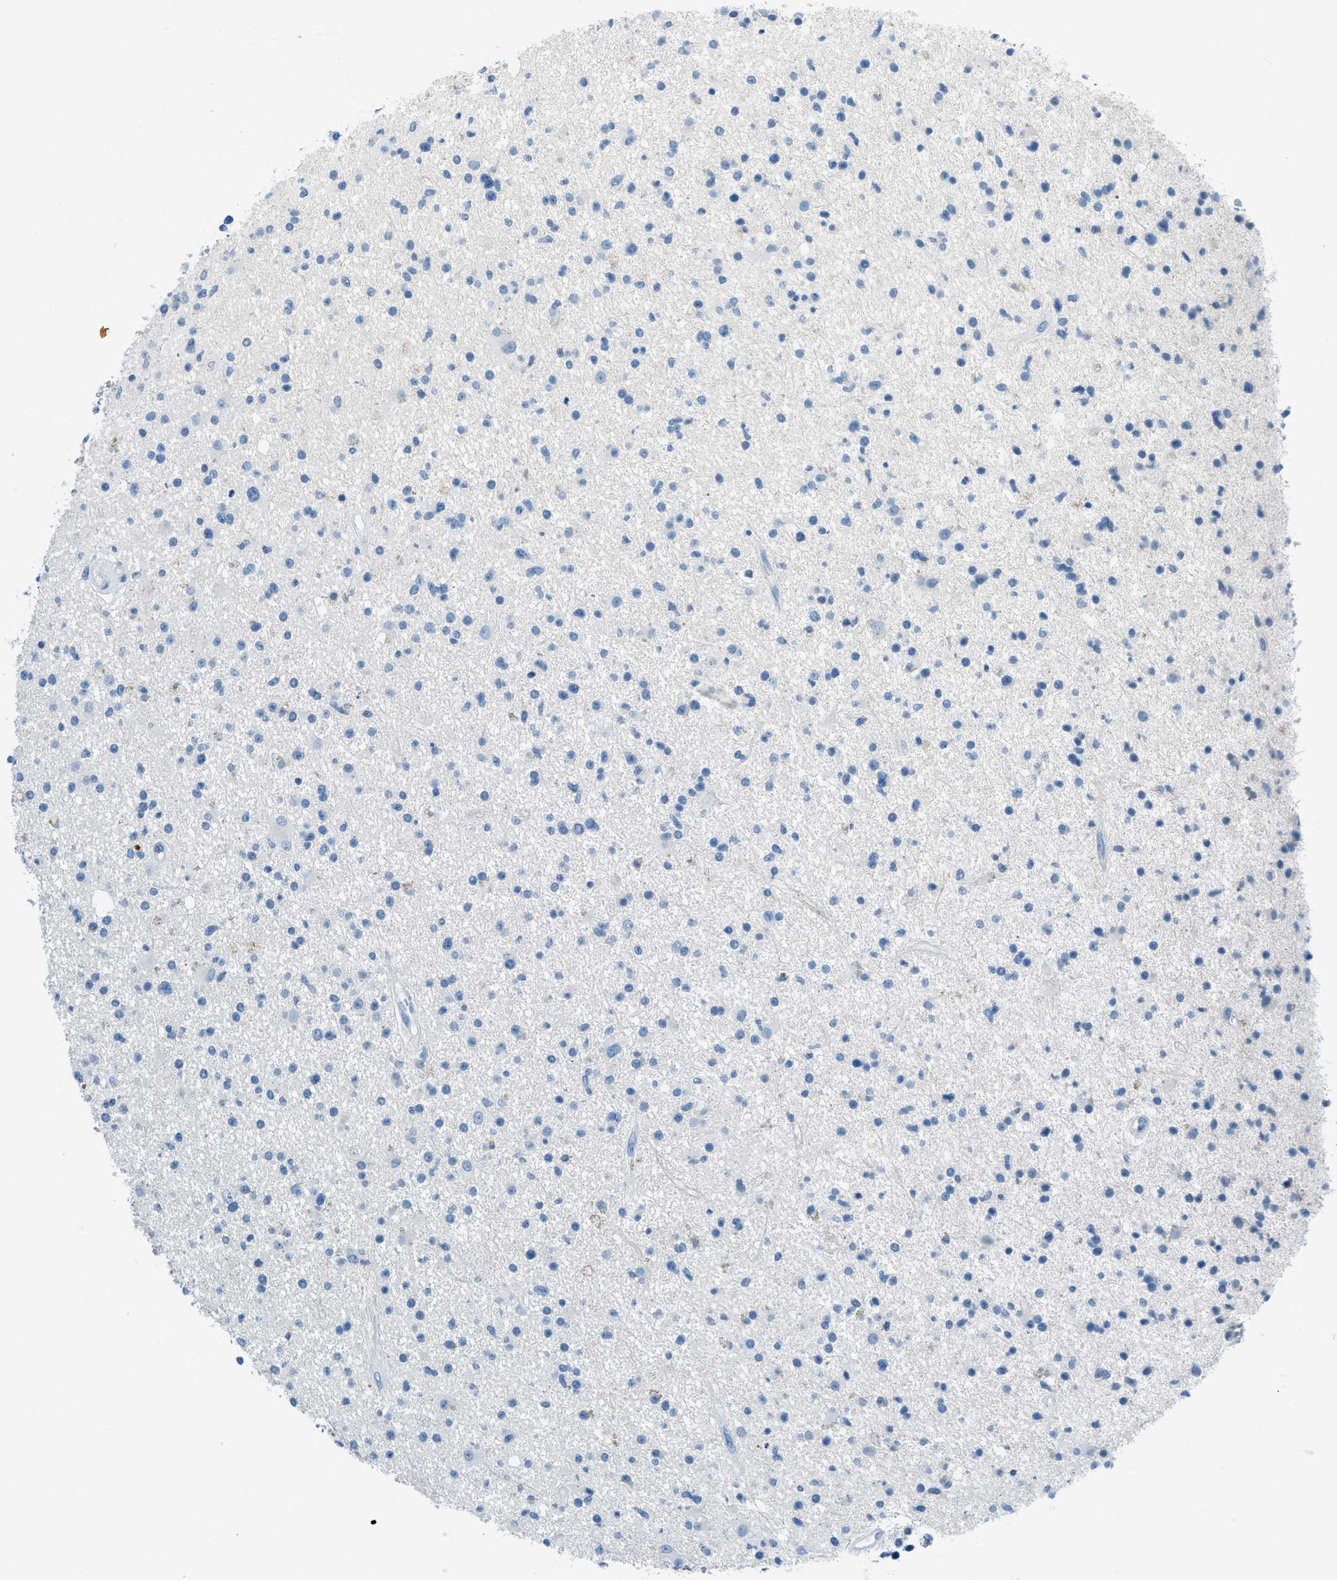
{"staining": {"intensity": "negative", "quantity": "none", "location": "none"}, "tissue": "glioma", "cell_type": "Tumor cells", "image_type": "cancer", "snomed": [{"axis": "morphology", "description": "Glioma, malignant, High grade"}, {"axis": "topography", "description": "Brain"}], "caption": "This is an IHC photomicrograph of human glioma. There is no positivity in tumor cells.", "gene": "ACAN", "patient": {"sex": "male", "age": 33}}